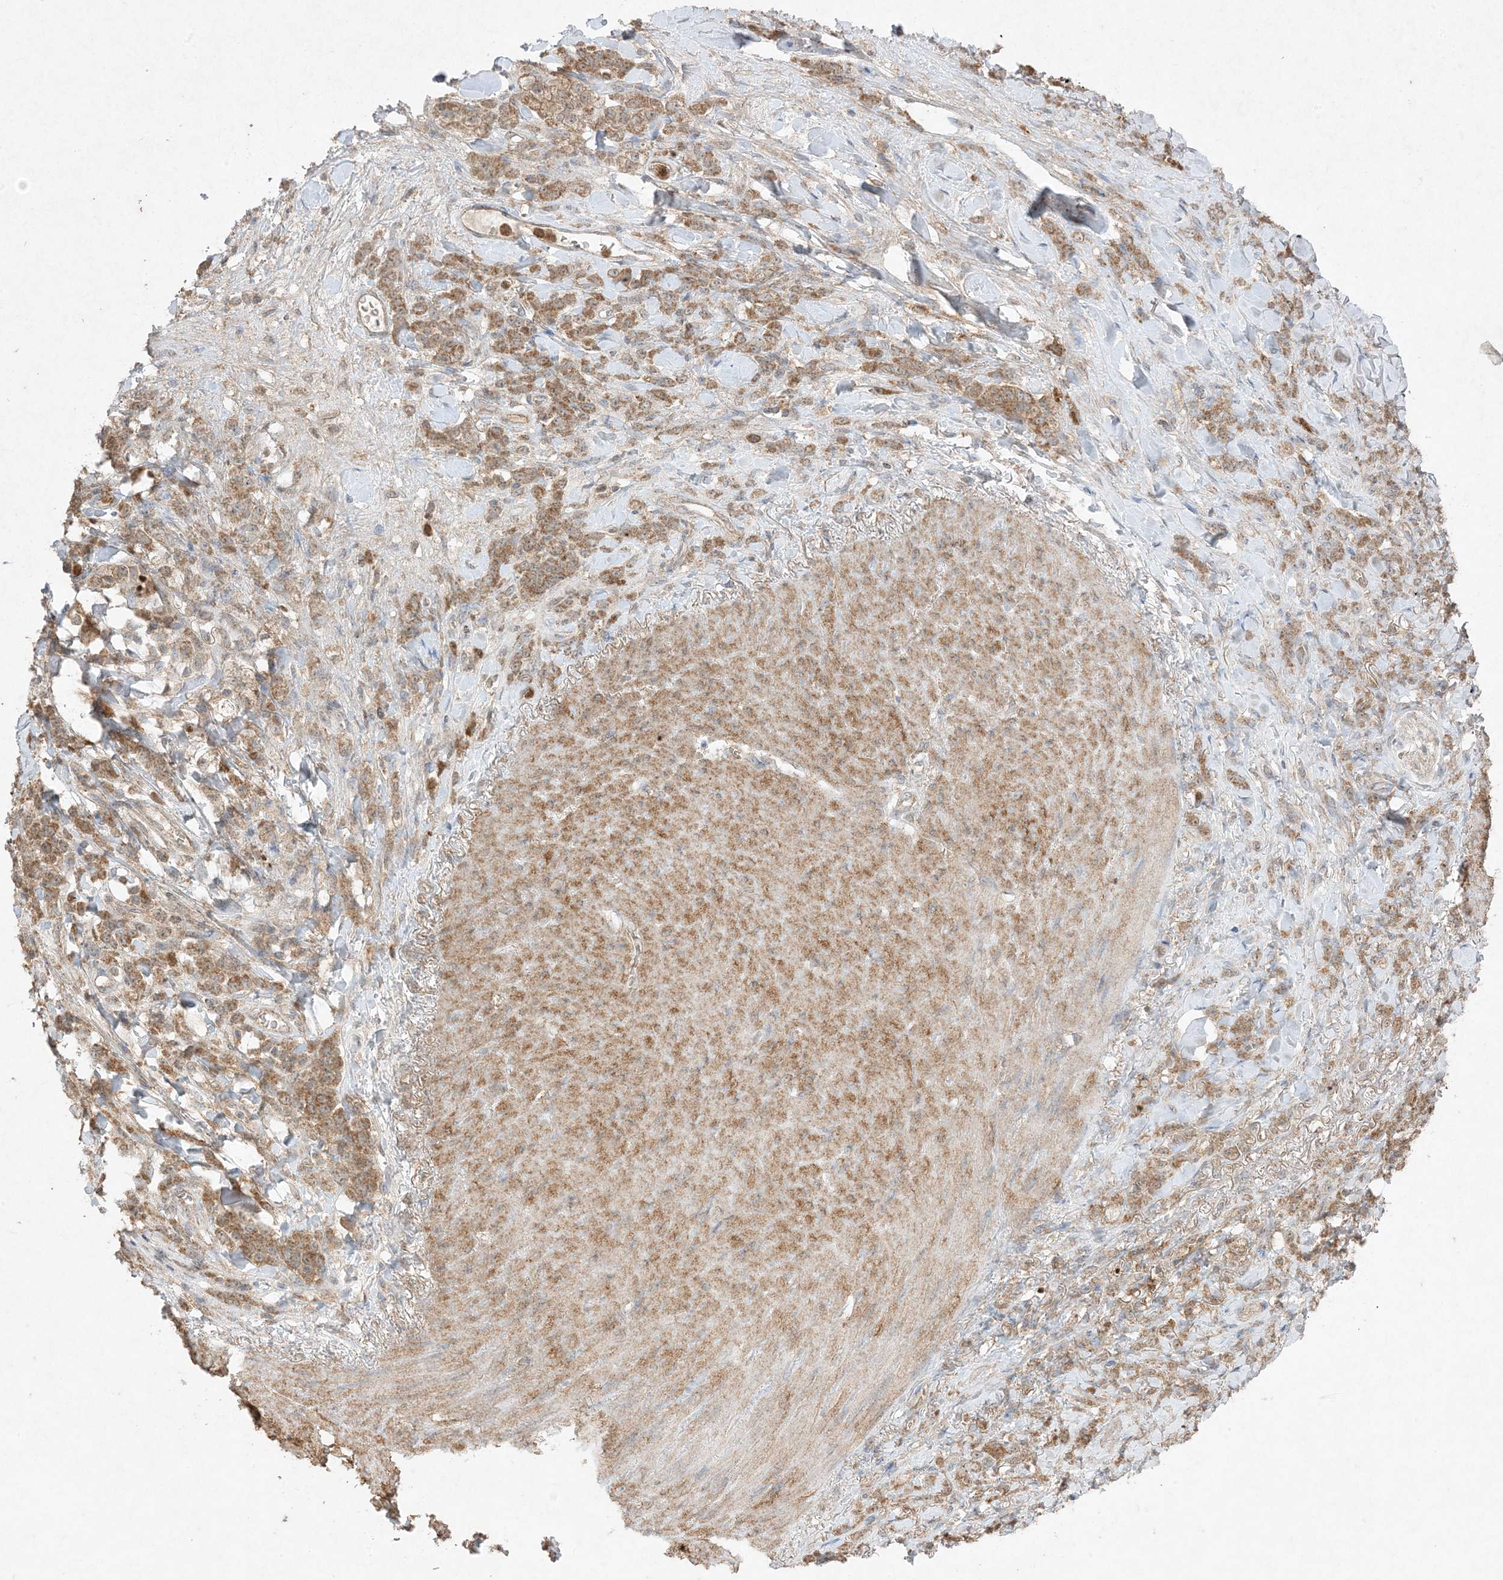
{"staining": {"intensity": "moderate", "quantity": ">75%", "location": "cytoplasmic/membranous"}, "tissue": "stomach cancer", "cell_type": "Tumor cells", "image_type": "cancer", "snomed": [{"axis": "morphology", "description": "Normal tissue, NOS"}, {"axis": "morphology", "description": "Adenocarcinoma, NOS"}, {"axis": "topography", "description": "Stomach"}], "caption": "Immunohistochemistry of human stomach cancer demonstrates medium levels of moderate cytoplasmic/membranous expression in approximately >75% of tumor cells.", "gene": "UBE2C", "patient": {"sex": "male", "age": 82}}